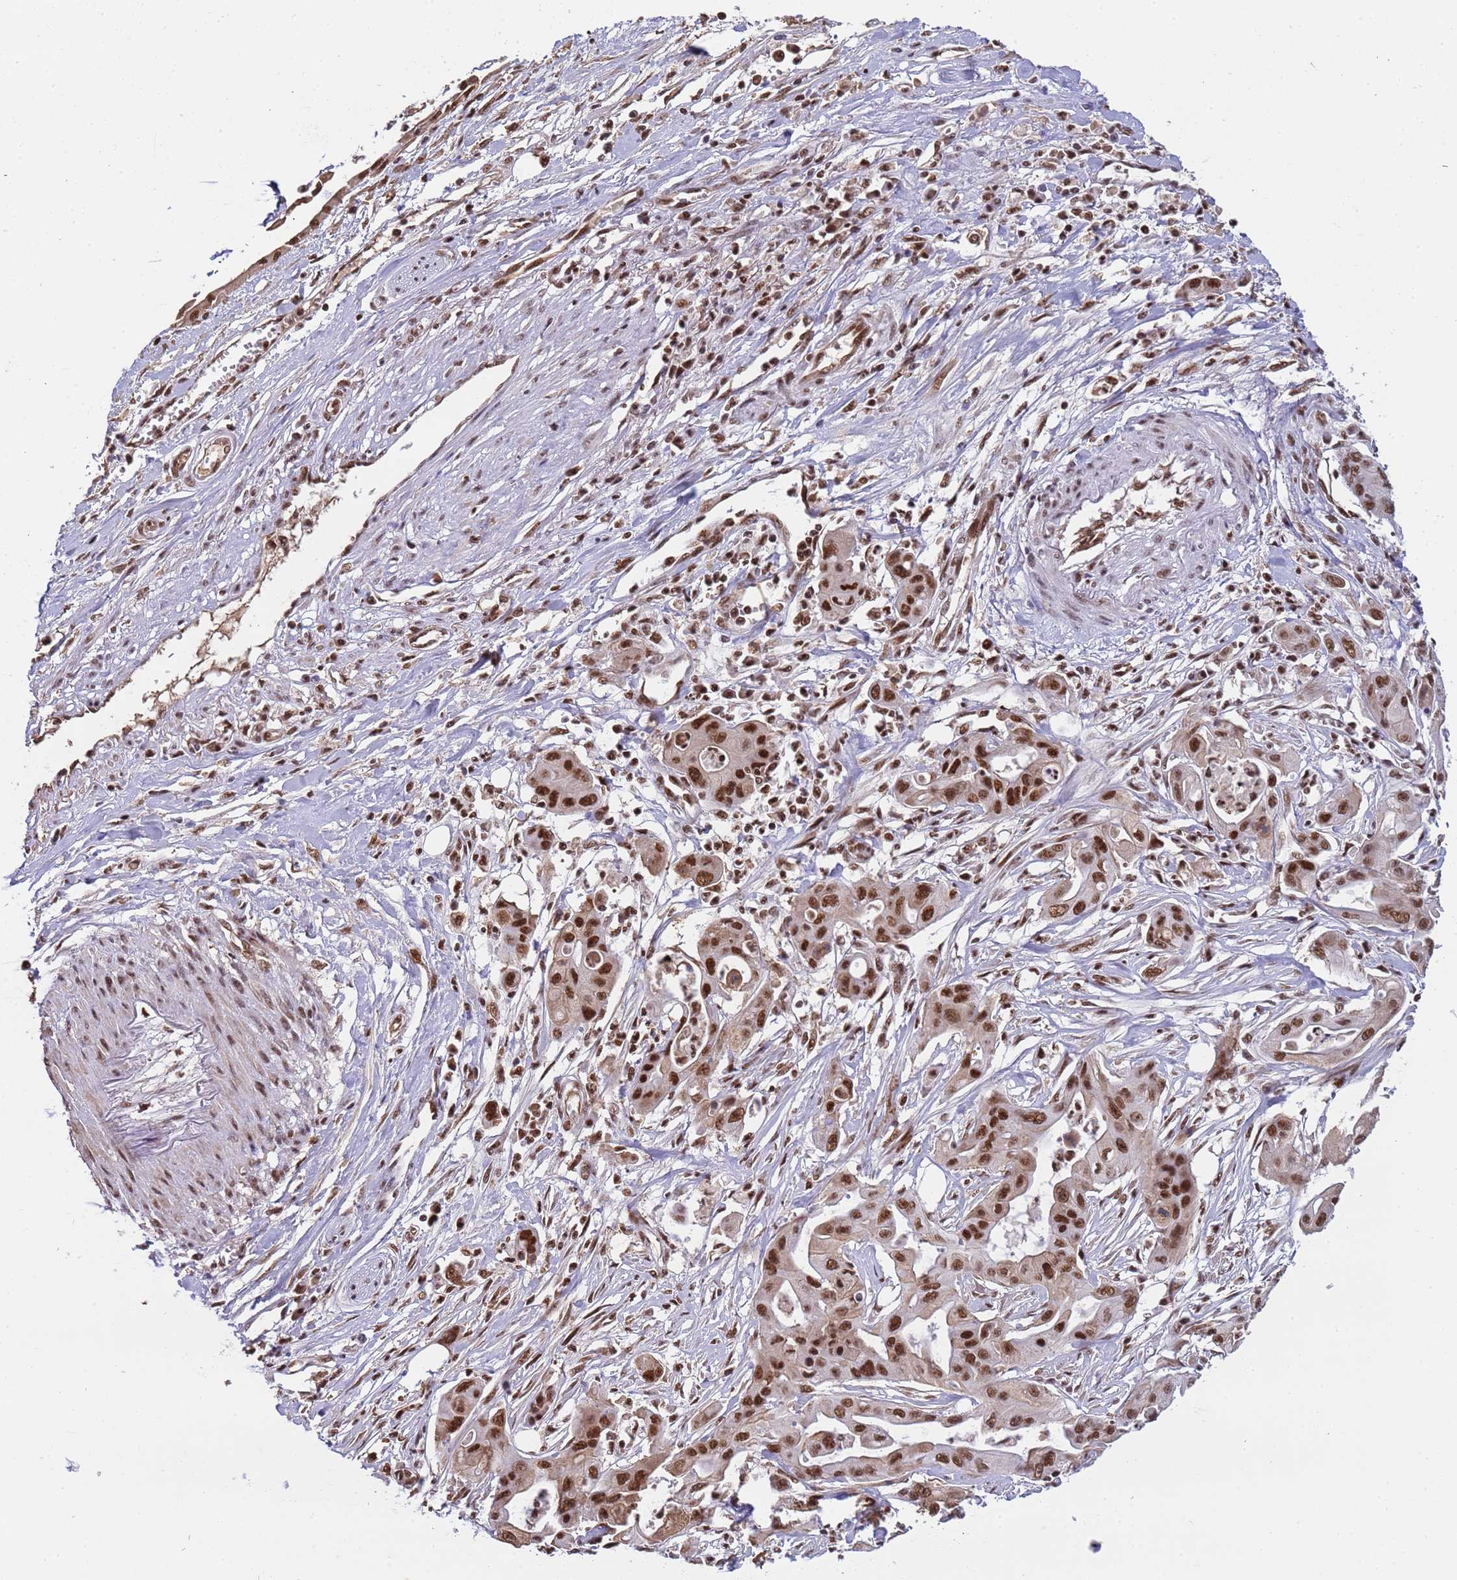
{"staining": {"intensity": "strong", "quantity": ">75%", "location": "nuclear"}, "tissue": "ovarian cancer", "cell_type": "Tumor cells", "image_type": "cancer", "snomed": [{"axis": "morphology", "description": "Cystadenocarcinoma, mucinous, NOS"}, {"axis": "topography", "description": "Ovary"}], "caption": "Protein staining demonstrates strong nuclear staining in approximately >75% of tumor cells in mucinous cystadenocarcinoma (ovarian).", "gene": "SRRT", "patient": {"sex": "female", "age": 70}}